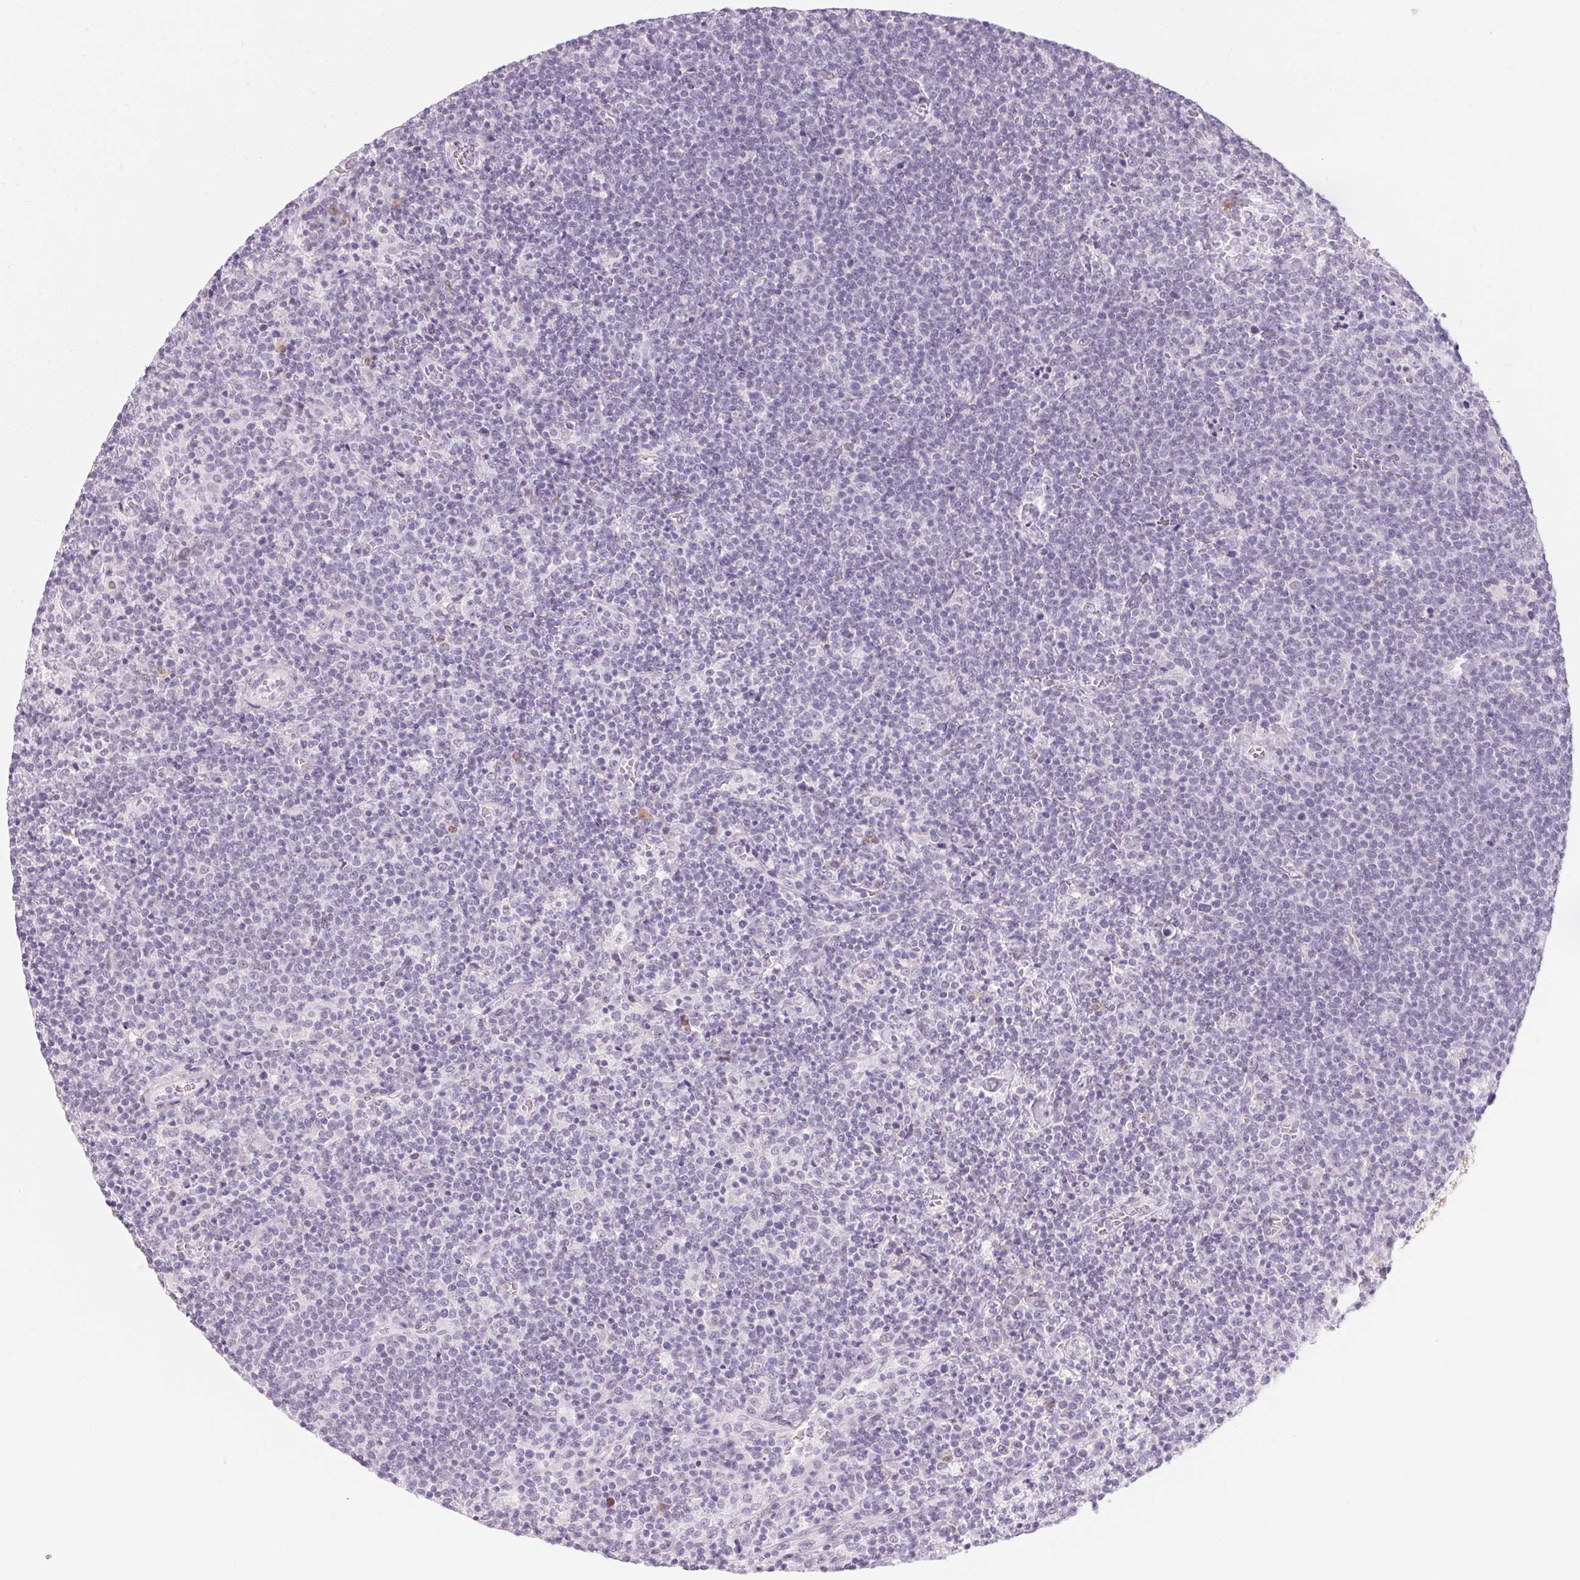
{"staining": {"intensity": "negative", "quantity": "none", "location": "none"}, "tissue": "lymphoma", "cell_type": "Tumor cells", "image_type": "cancer", "snomed": [{"axis": "morphology", "description": "Malignant lymphoma, non-Hodgkin's type, High grade"}, {"axis": "topography", "description": "Lymph node"}], "caption": "A photomicrograph of human lymphoma is negative for staining in tumor cells.", "gene": "CADPS", "patient": {"sex": "male", "age": 61}}